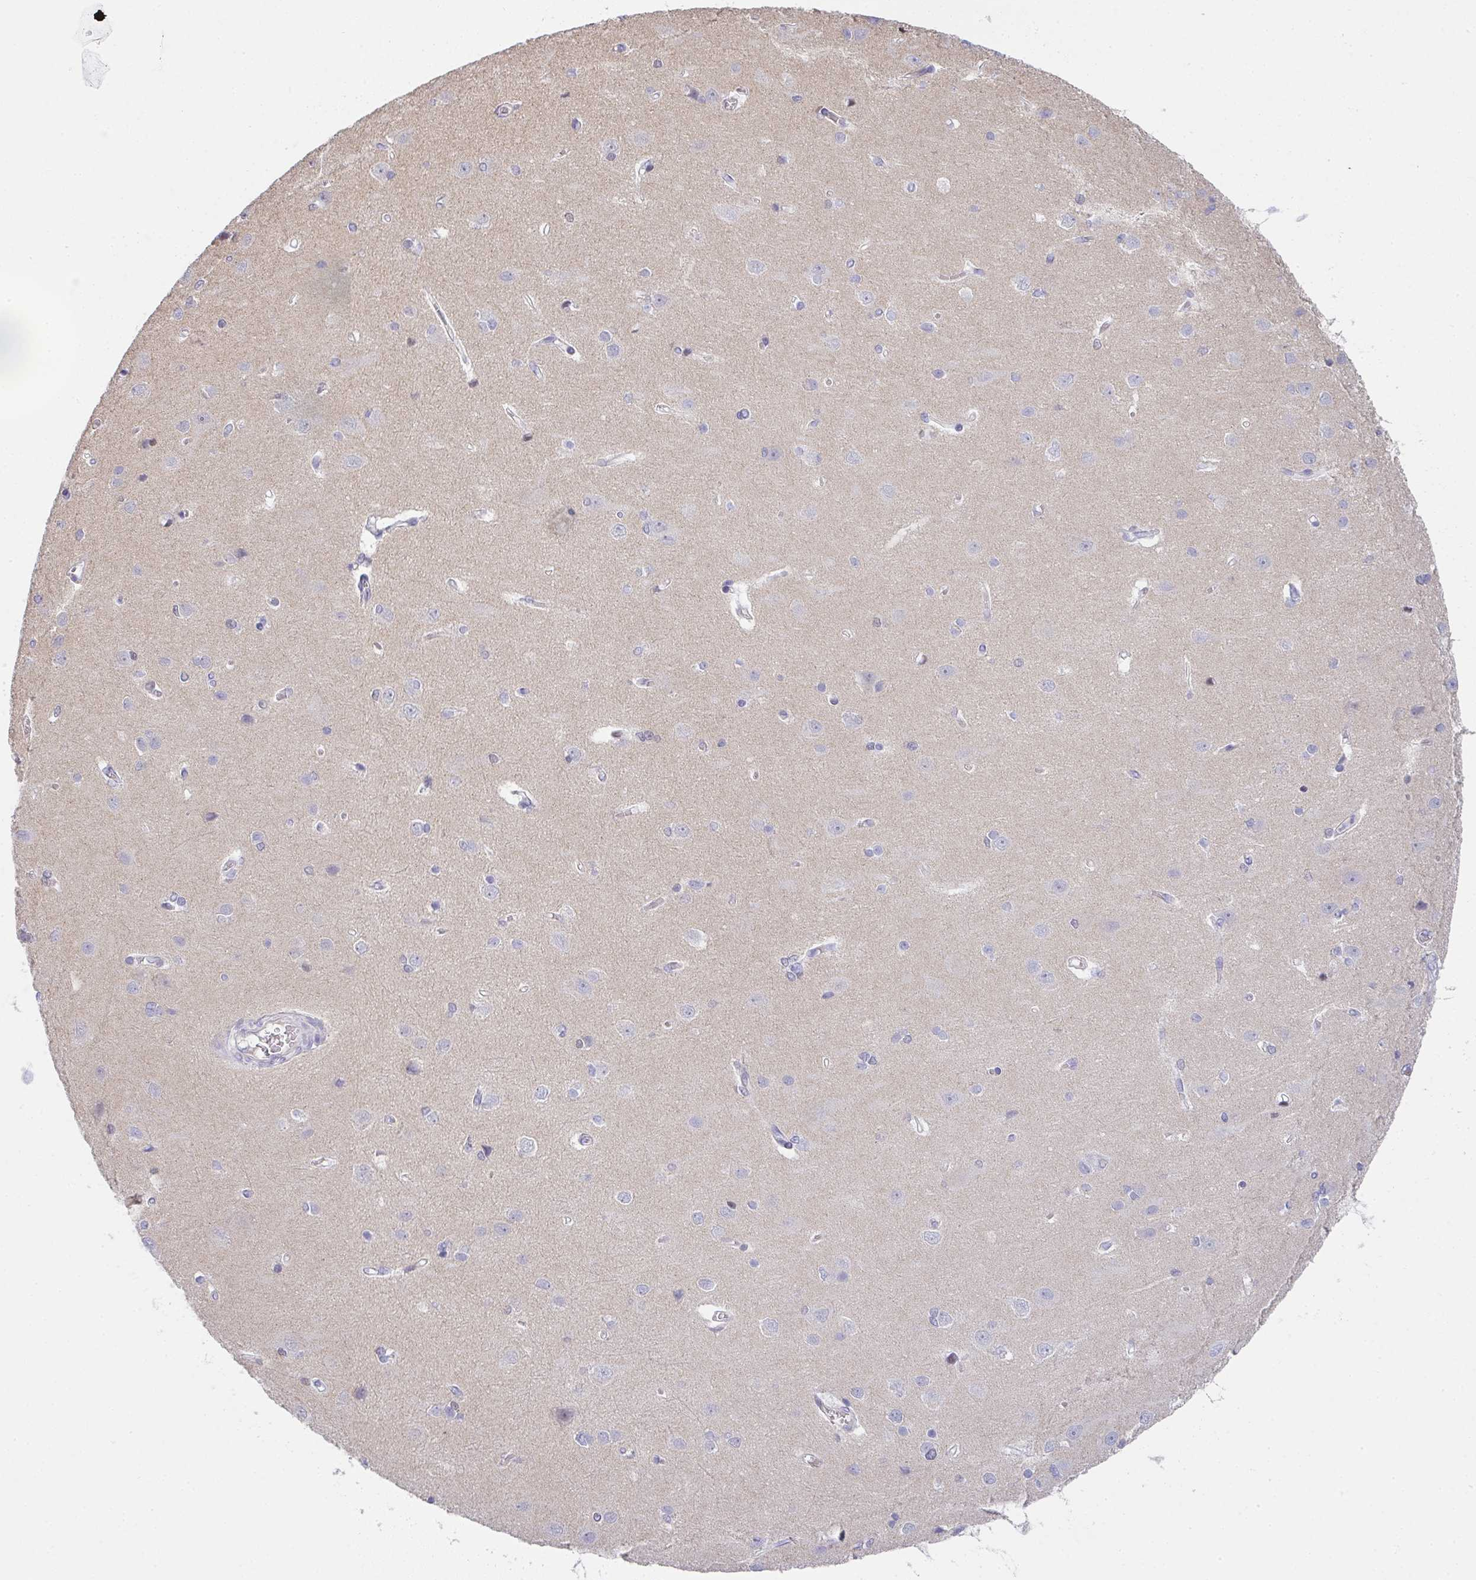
{"staining": {"intensity": "negative", "quantity": "none", "location": "none"}, "tissue": "cerebral cortex", "cell_type": "Endothelial cells", "image_type": "normal", "snomed": [{"axis": "morphology", "description": "Normal tissue, NOS"}, {"axis": "topography", "description": "Cerebral cortex"}], "caption": "DAB (3,3'-diaminobenzidine) immunohistochemical staining of benign human cerebral cortex exhibits no significant expression in endothelial cells.", "gene": "CACNA1S", "patient": {"sex": "male", "age": 37}}